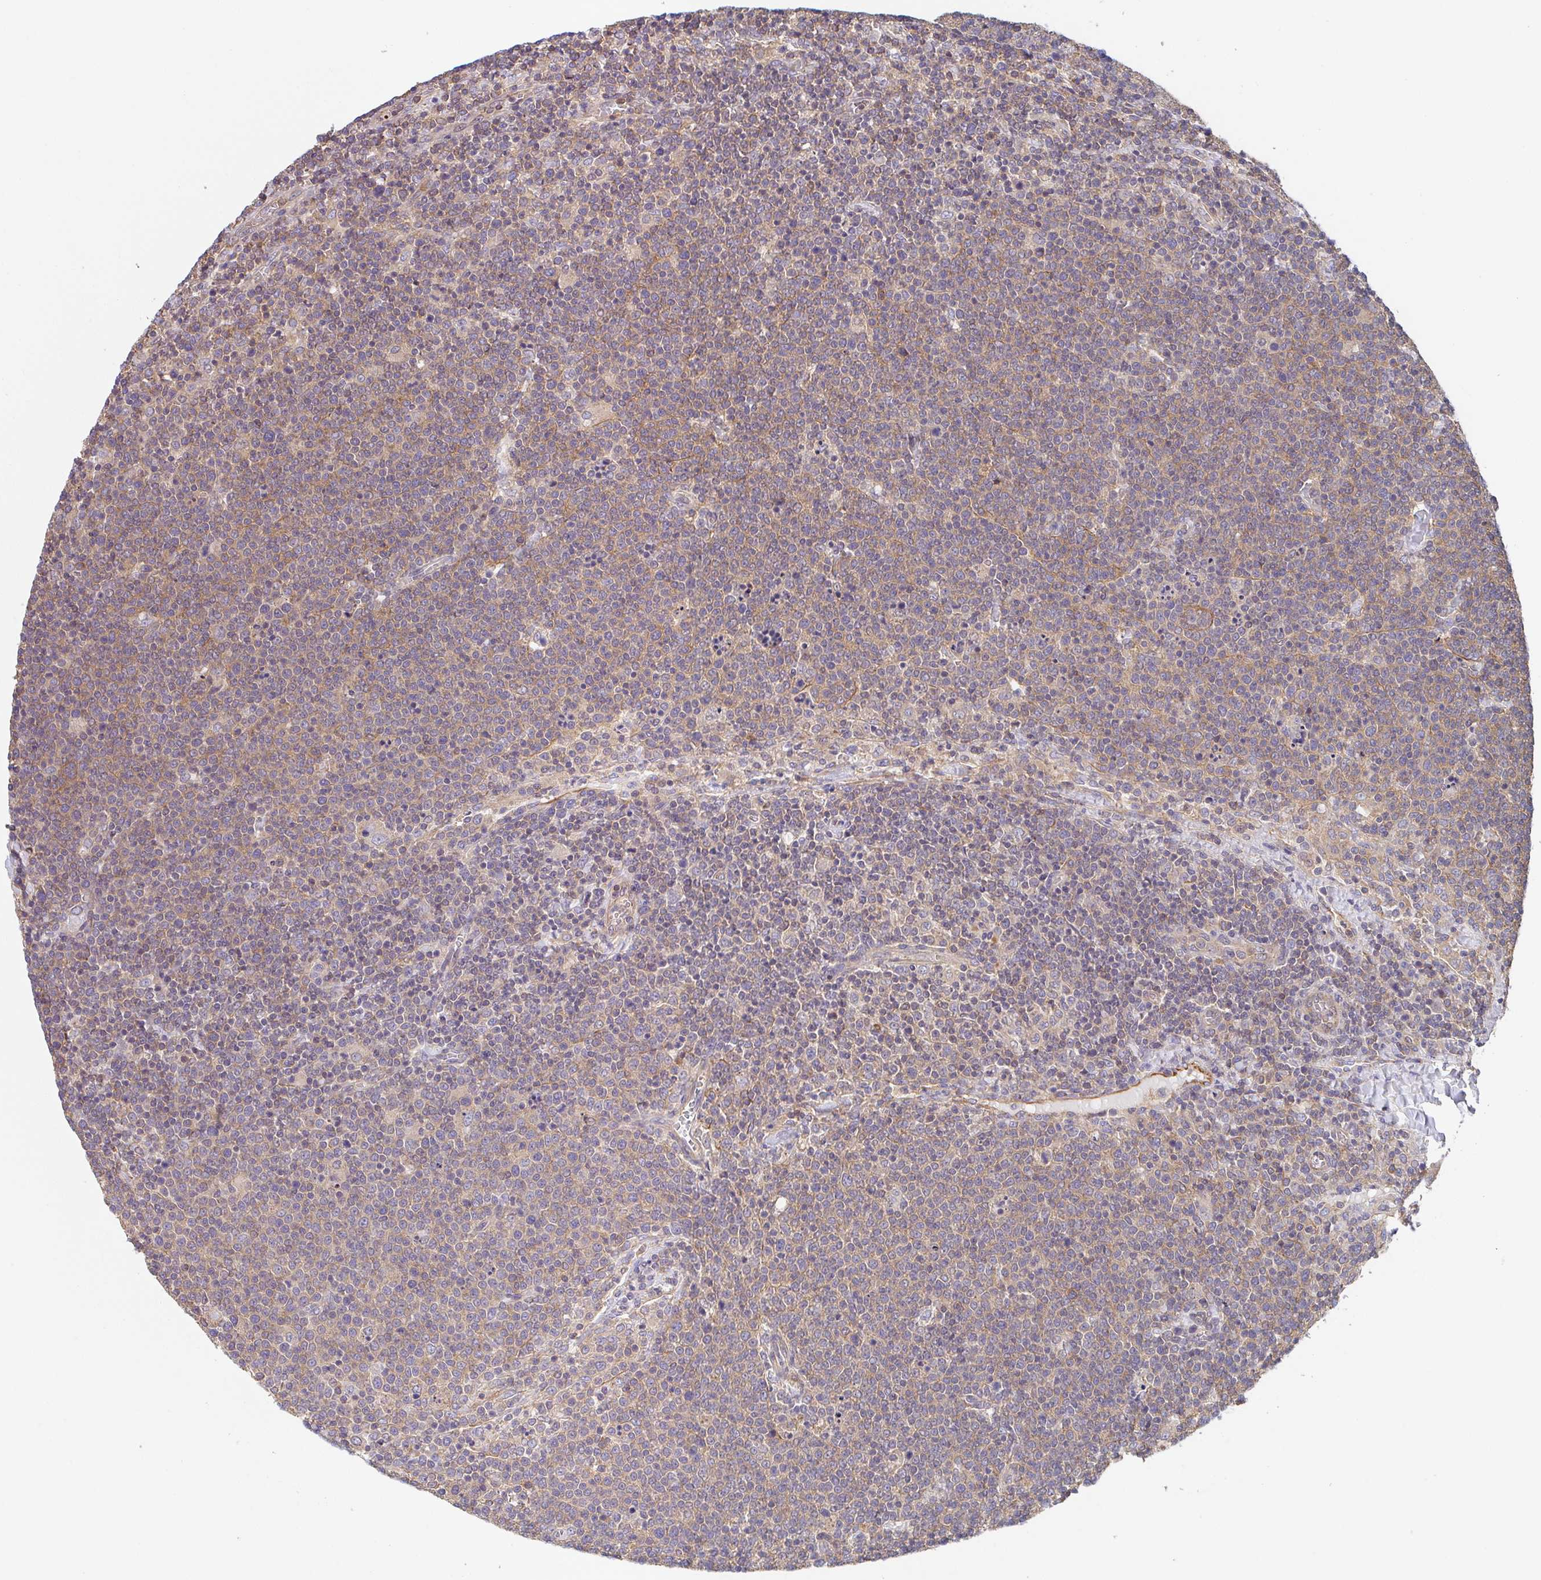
{"staining": {"intensity": "moderate", "quantity": ">75%", "location": "cytoplasmic/membranous"}, "tissue": "lymphoma", "cell_type": "Tumor cells", "image_type": "cancer", "snomed": [{"axis": "morphology", "description": "Malignant lymphoma, non-Hodgkin's type, High grade"}, {"axis": "topography", "description": "Lymph node"}], "caption": "Brown immunohistochemical staining in human lymphoma demonstrates moderate cytoplasmic/membranous staining in approximately >75% of tumor cells.", "gene": "TMEM229A", "patient": {"sex": "male", "age": 61}}